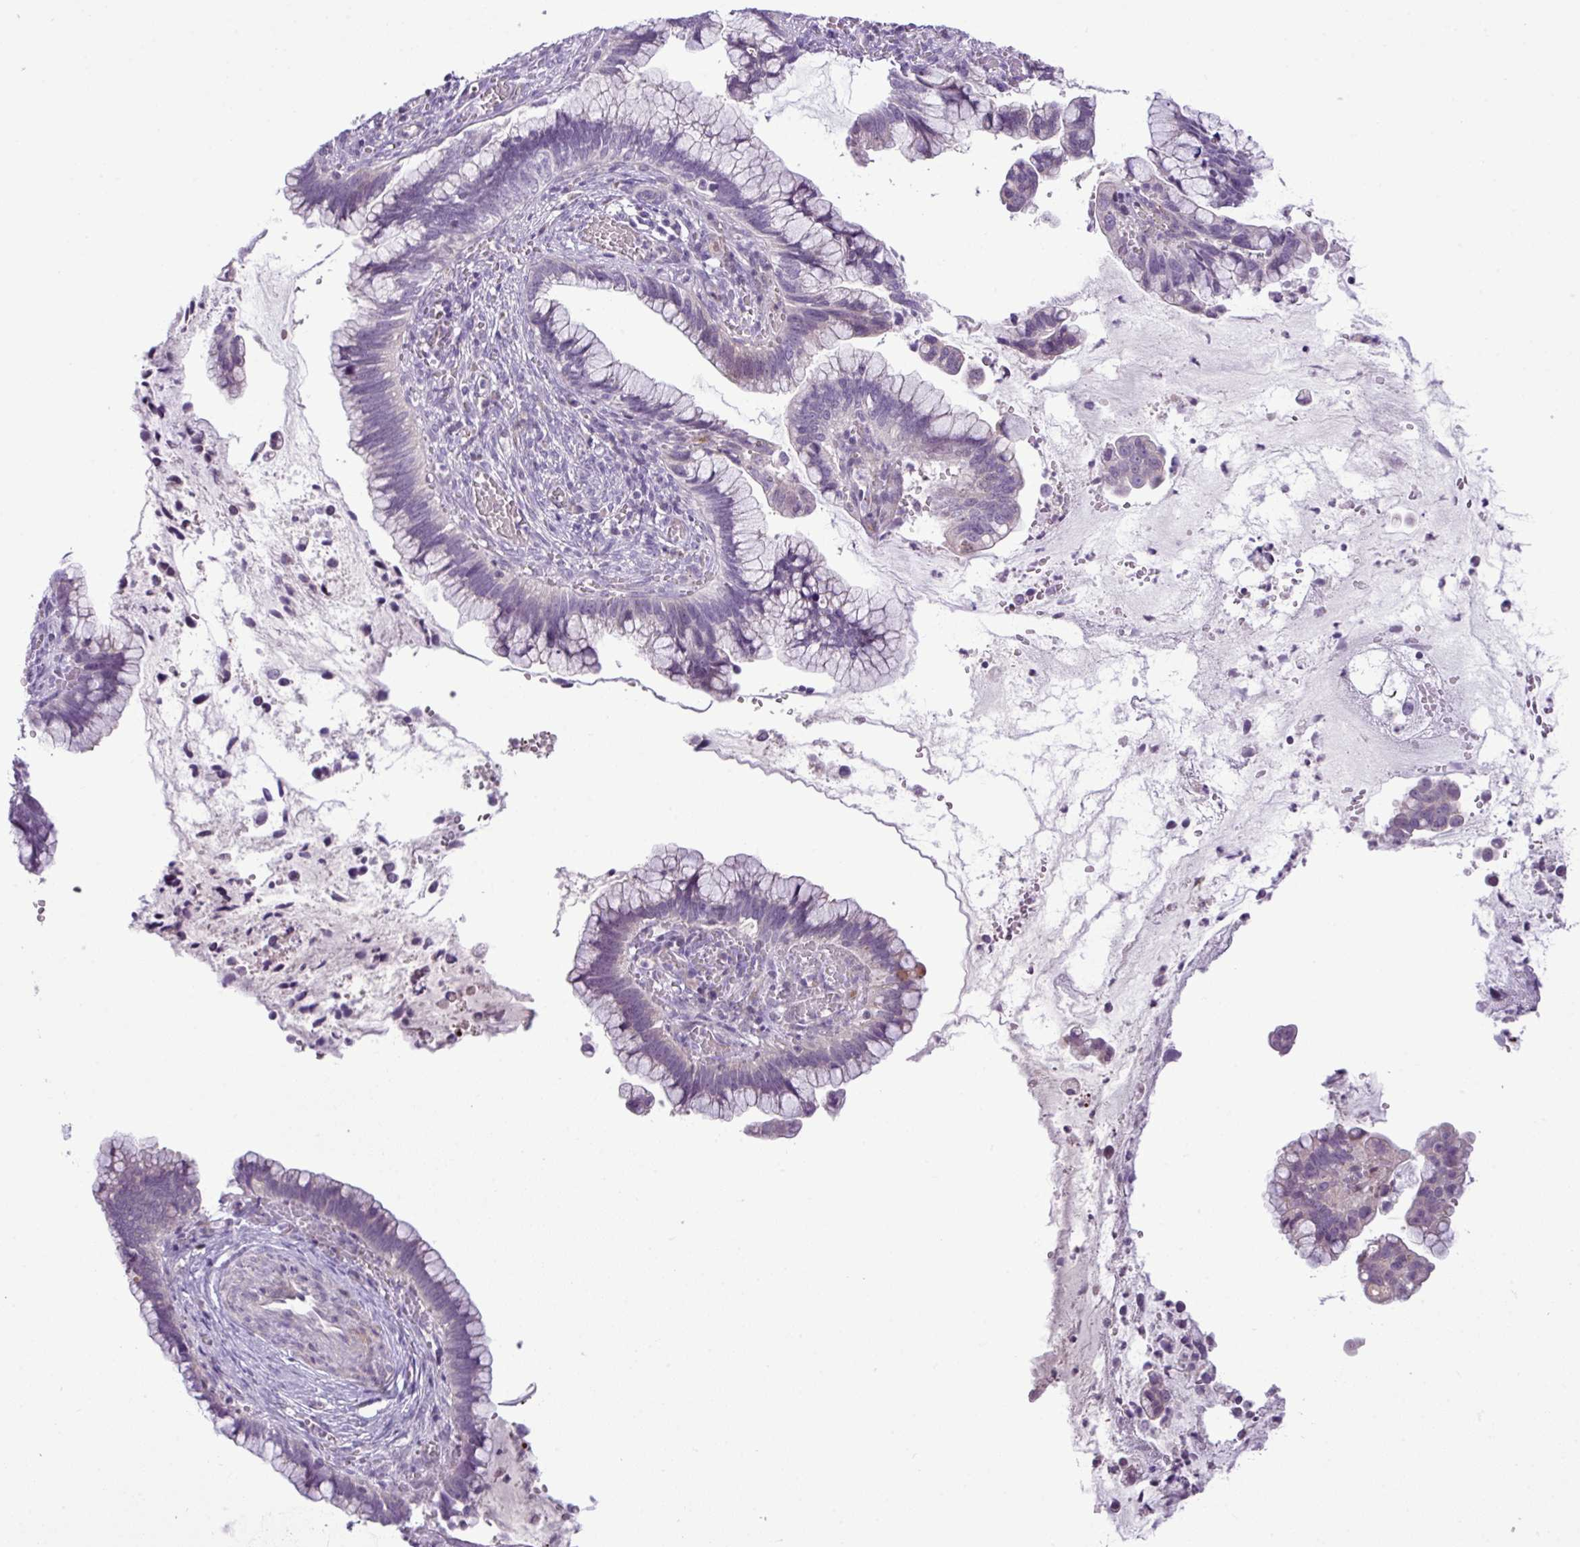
{"staining": {"intensity": "negative", "quantity": "none", "location": "none"}, "tissue": "cervical cancer", "cell_type": "Tumor cells", "image_type": "cancer", "snomed": [{"axis": "morphology", "description": "Adenocarcinoma, NOS"}, {"axis": "topography", "description": "Cervix"}], "caption": "High magnification brightfield microscopy of cervical cancer stained with DAB (3,3'-diaminobenzidine) (brown) and counterstained with hematoxylin (blue): tumor cells show no significant staining.", "gene": "DNAJB13", "patient": {"sex": "female", "age": 44}}